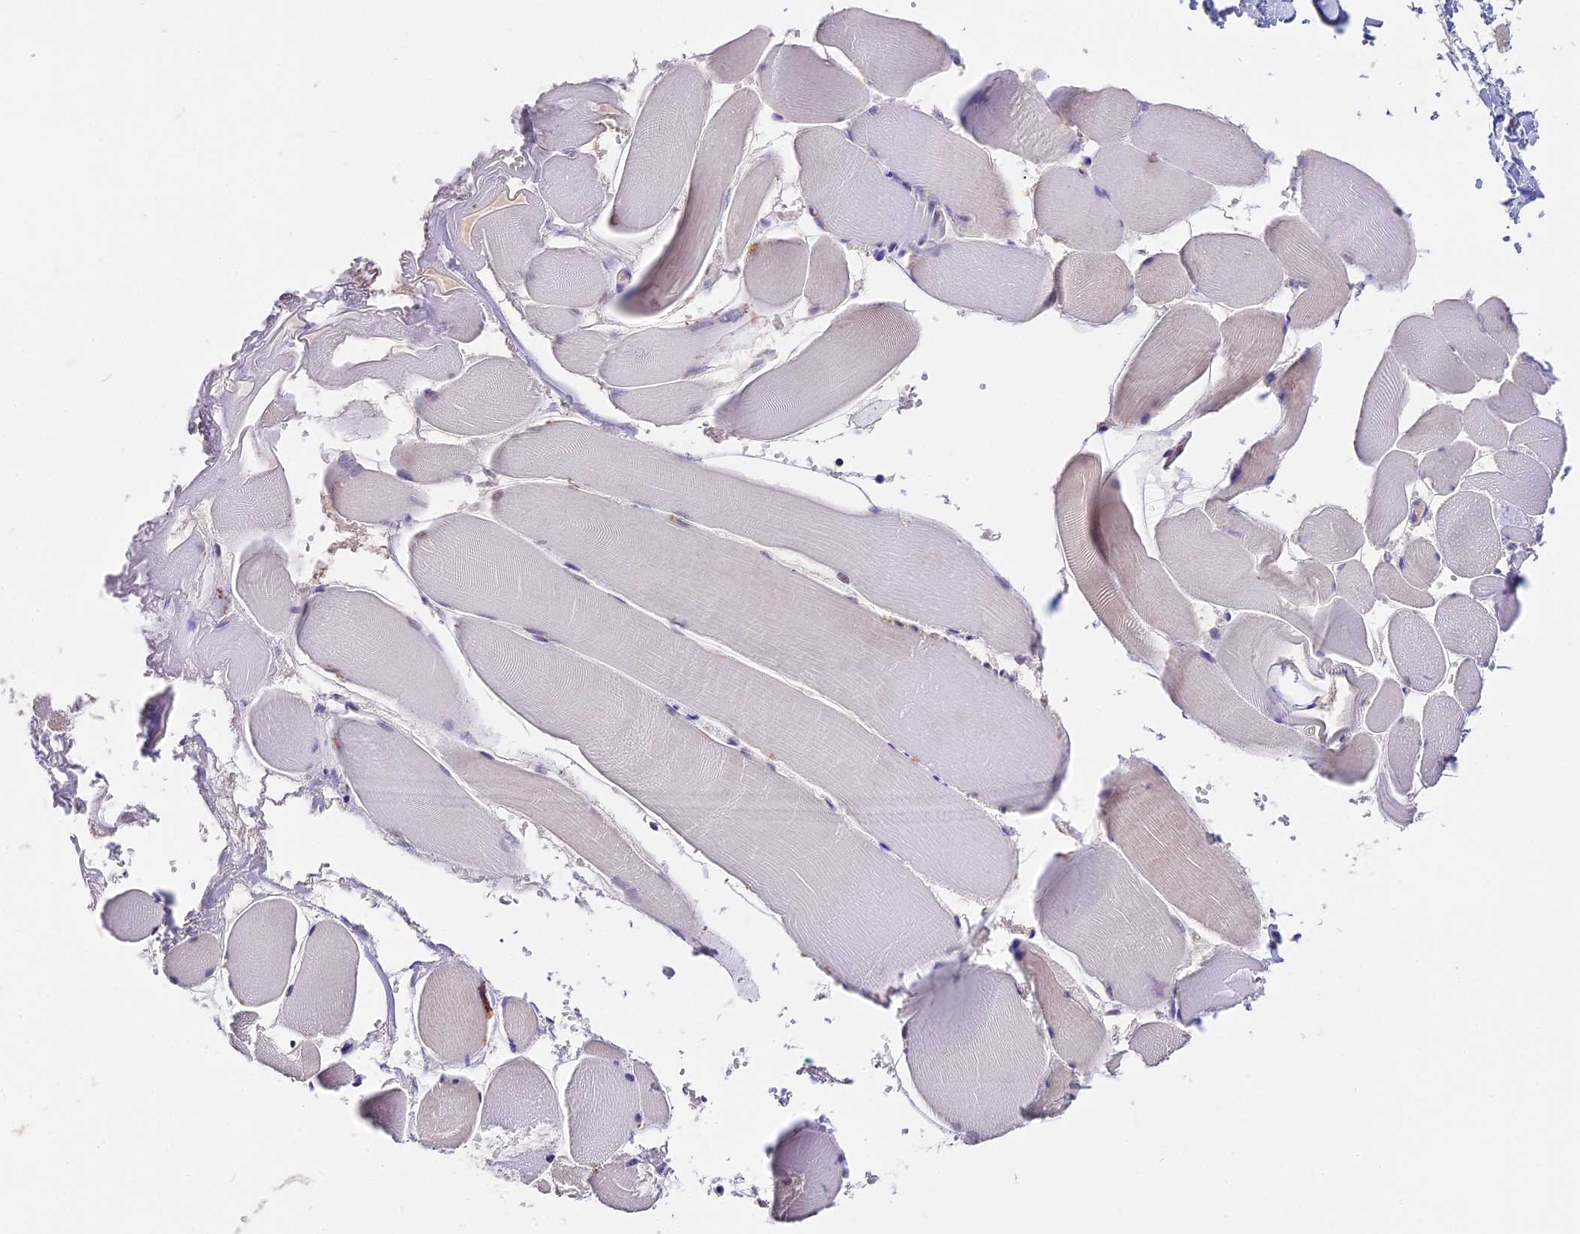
{"staining": {"intensity": "weak", "quantity": "25%-75%", "location": "cytoplasmic/membranous"}, "tissue": "skeletal muscle", "cell_type": "Myocytes", "image_type": "normal", "snomed": [{"axis": "morphology", "description": "Normal tissue, NOS"}, {"axis": "morphology", "description": "Basal cell carcinoma"}, {"axis": "topography", "description": "Skeletal muscle"}], "caption": "Myocytes show weak cytoplasmic/membranous positivity in approximately 25%-75% of cells in normal skeletal muscle. (DAB (3,3'-diaminobenzidine) IHC, brown staining for protein, blue staining for nuclei).", "gene": "SETD2", "patient": {"sex": "female", "age": 64}}